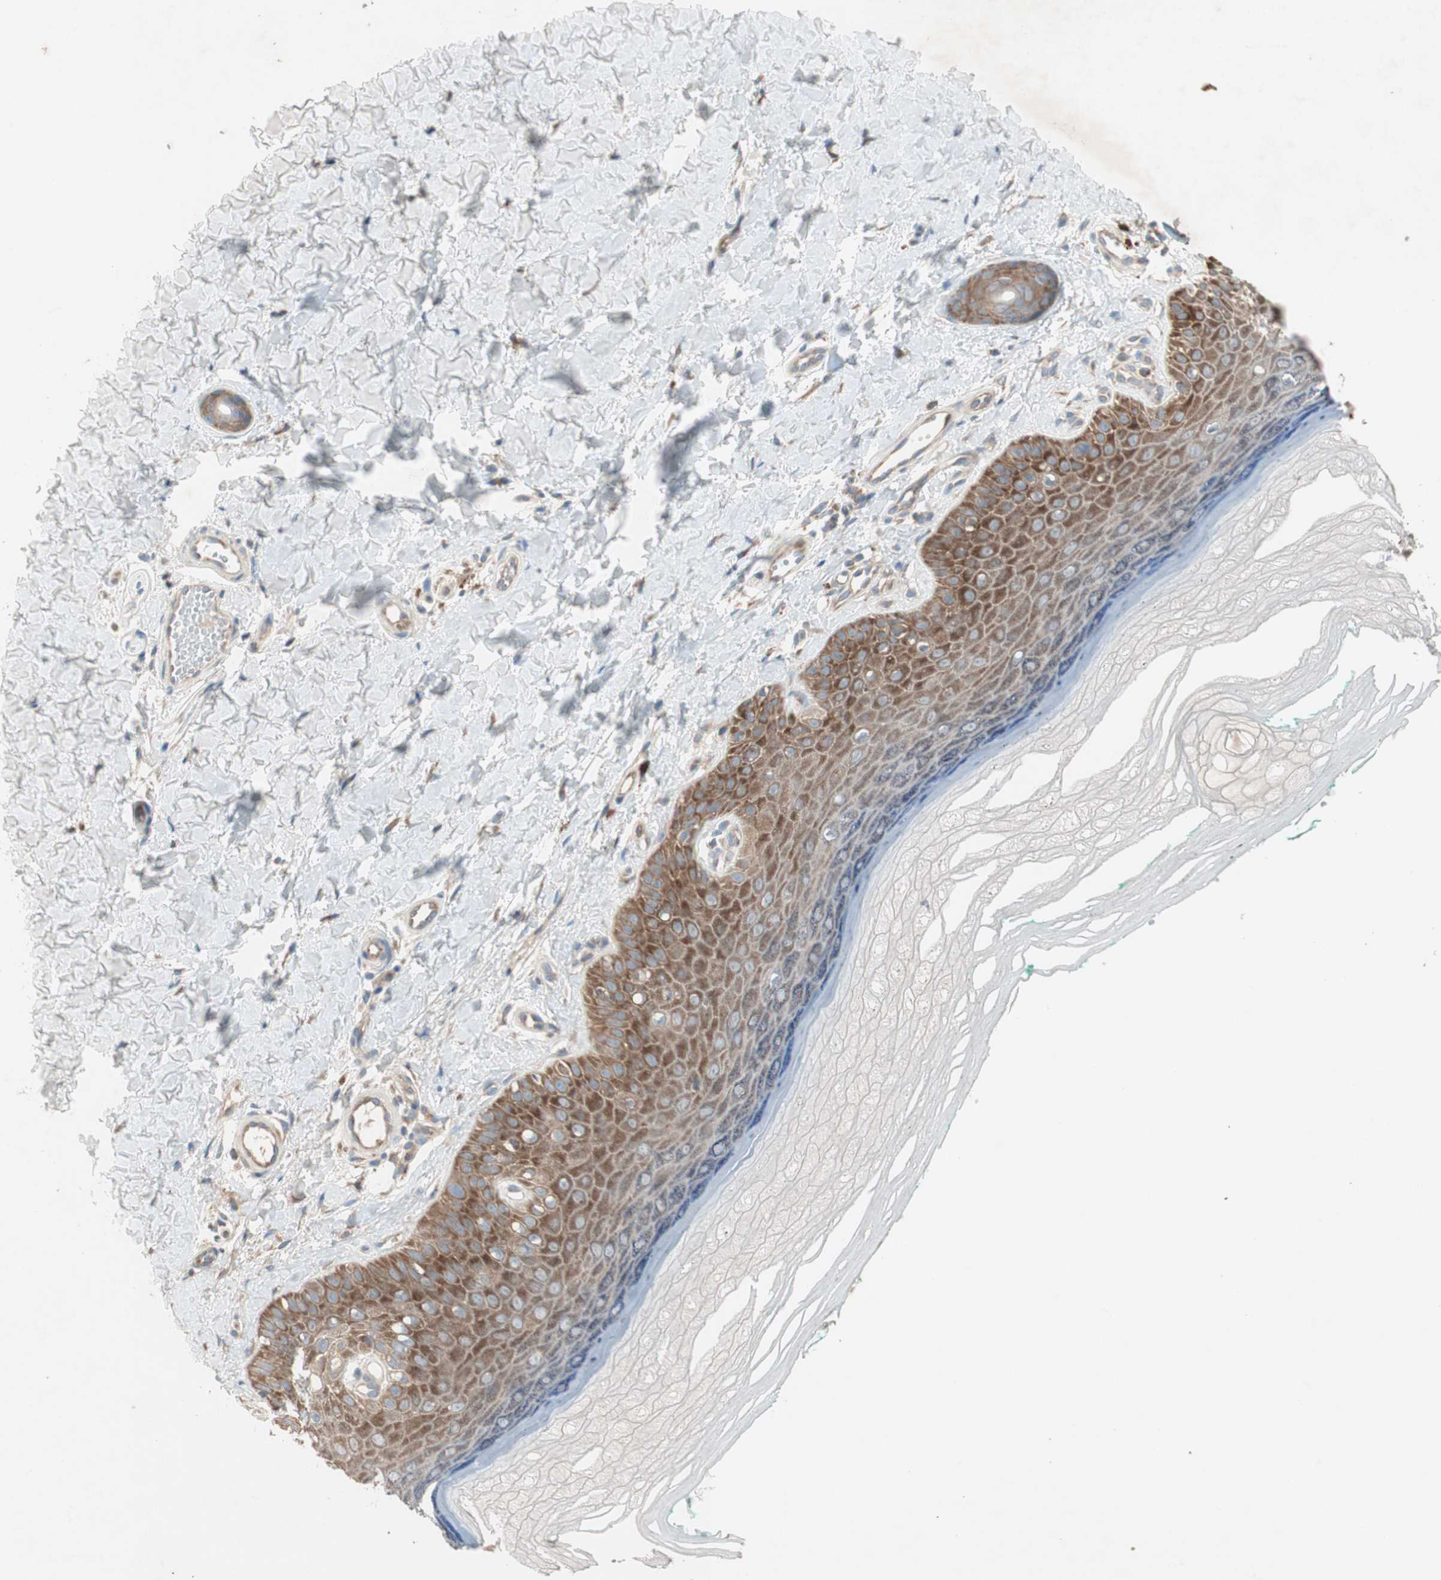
{"staining": {"intensity": "weak", "quantity": "25%-75%", "location": "cytoplasmic/membranous"}, "tissue": "skin", "cell_type": "Fibroblasts", "image_type": "normal", "snomed": [{"axis": "morphology", "description": "Normal tissue, NOS"}, {"axis": "topography", "description": "Skin"}], "caption": "Benign skin demonstrates weak cytoplasmic/membranous positivity in approximately 25%-75% of fibroblasts, visualized by immunohistochemistry.", "gene": "RPL23", "patient": {"sex": "male", "age": 26}}